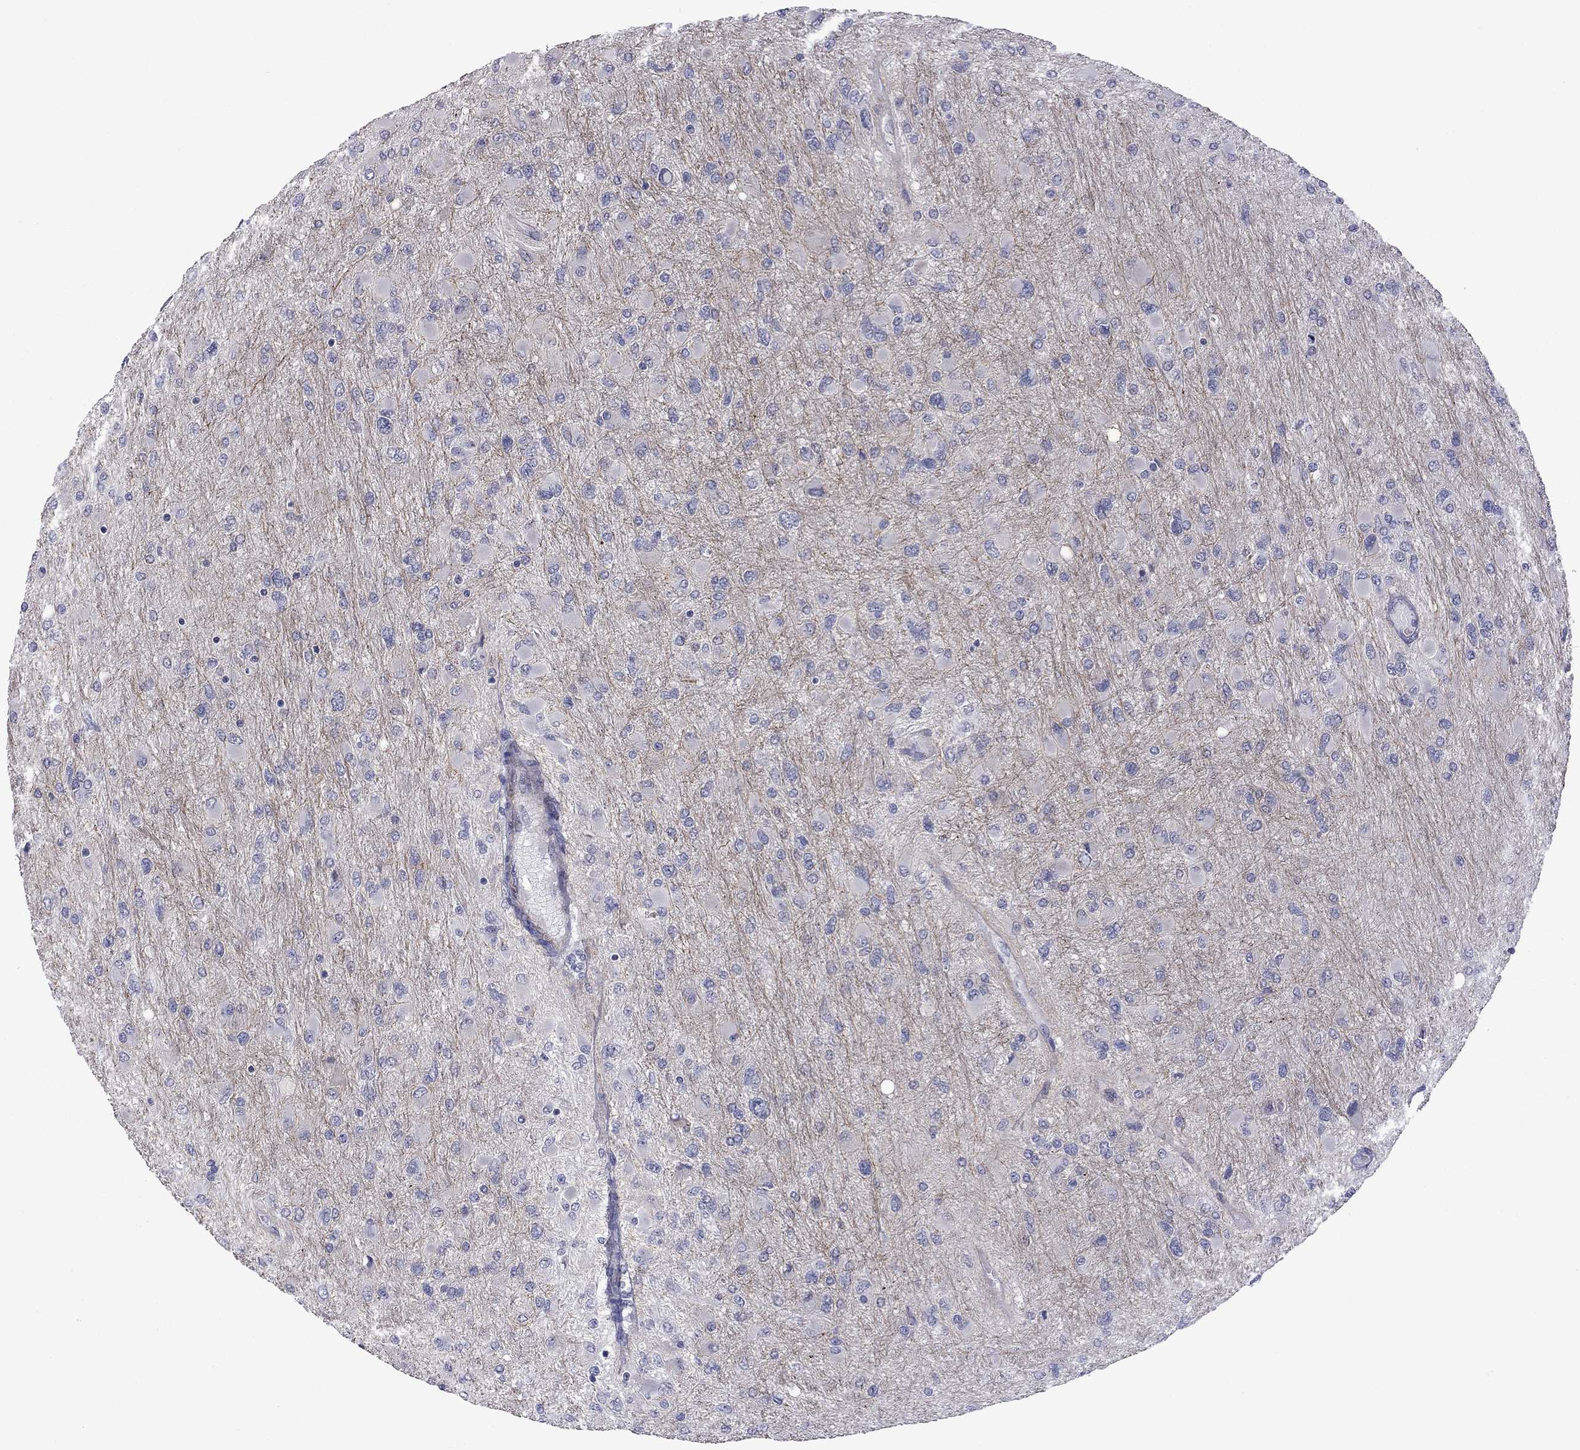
{"staining": {"intensity": "negative", "quantity": "none", "location": "none"}, "tissue": "glioma", "cell_type": "Tumor cells", "image_type": "cancer", "snomed": [{"axis": "morphology", "description": "Glioma, malignant, High grade"}, {"axis": "topography", "description": "Cerebral cortex"}], "caption": "An IHC micrograph of malignant glioma (high-grade) is shown. There is no staining in tumor cells of malignant glioma (high-grade).", "gene": "GSG1L", "patient": {"sex": "female", "age": 36}}